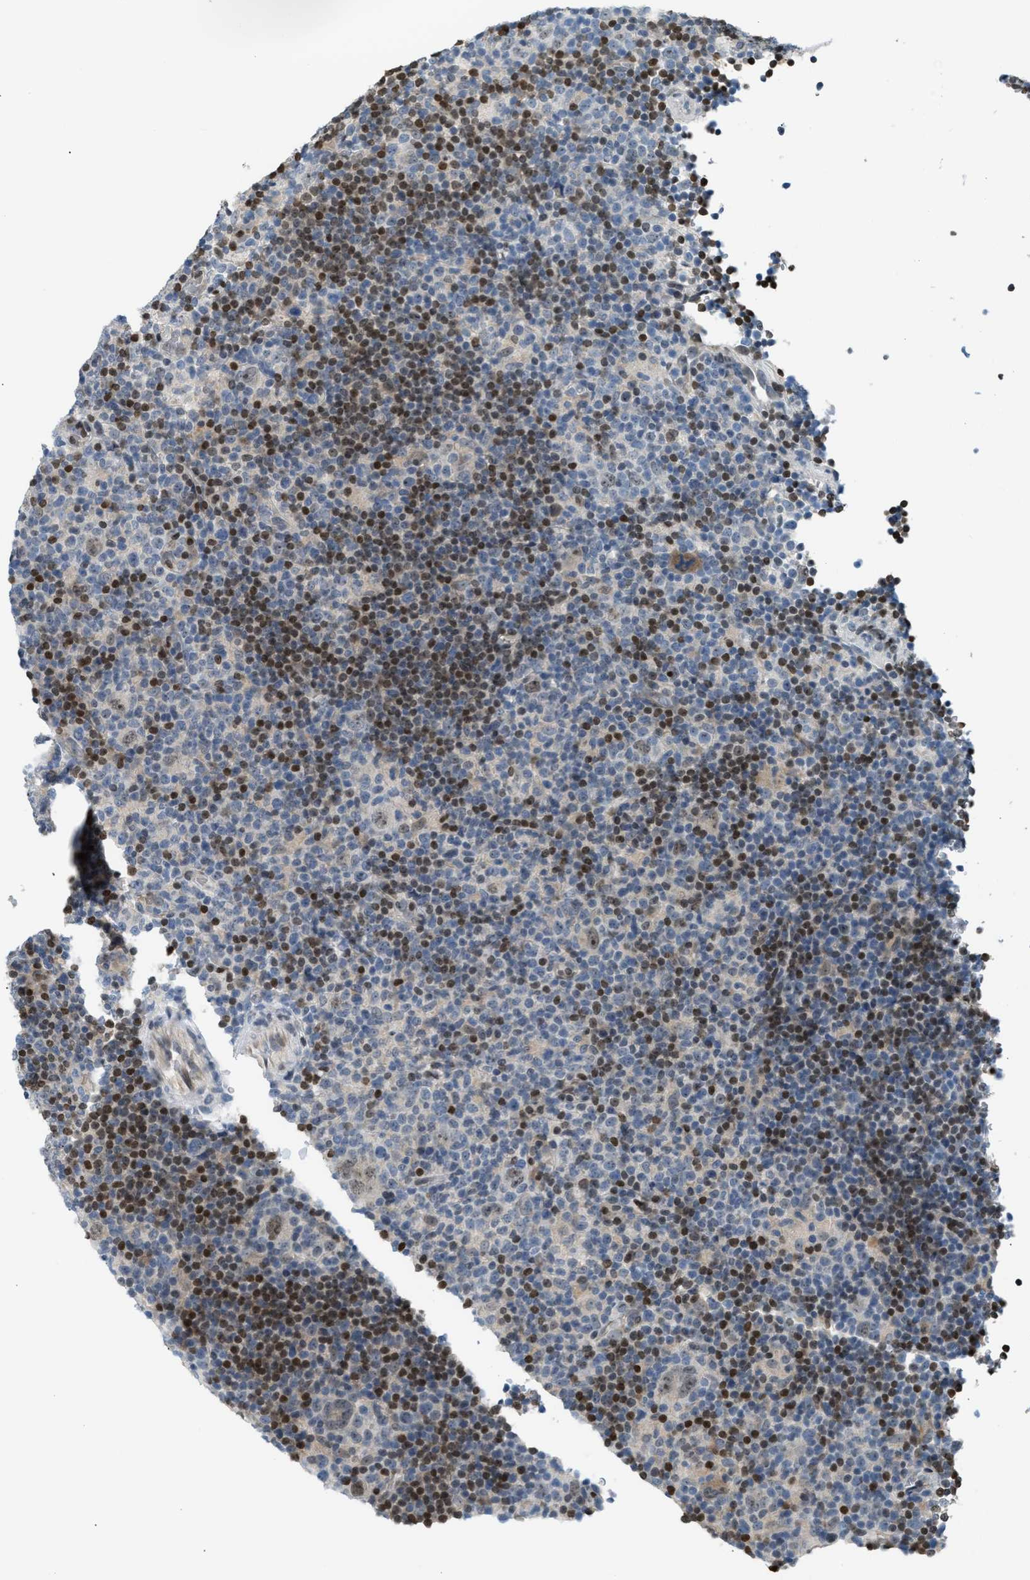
{"staining": {"intensity": "weak", "quantity": ">75%", "location": "nuclear"}, "tissue": "lymphoma", "cell_type": "Tumor cells", "image_type": "cancer", "snomed": [{"axis": "morphology", "description": "Hodgkin's disease, NOS"}, {"axis": "topography", "description": "Lymph node"}], "caption": "Immunohistochemical staining of Hodgkin's disease reveals low levels of weak nuclear staining in about >75% of tumor cells. Nuclei are stained in blue.", "gene": "NPS", "patient": {"sex": "female", "age": 57}}